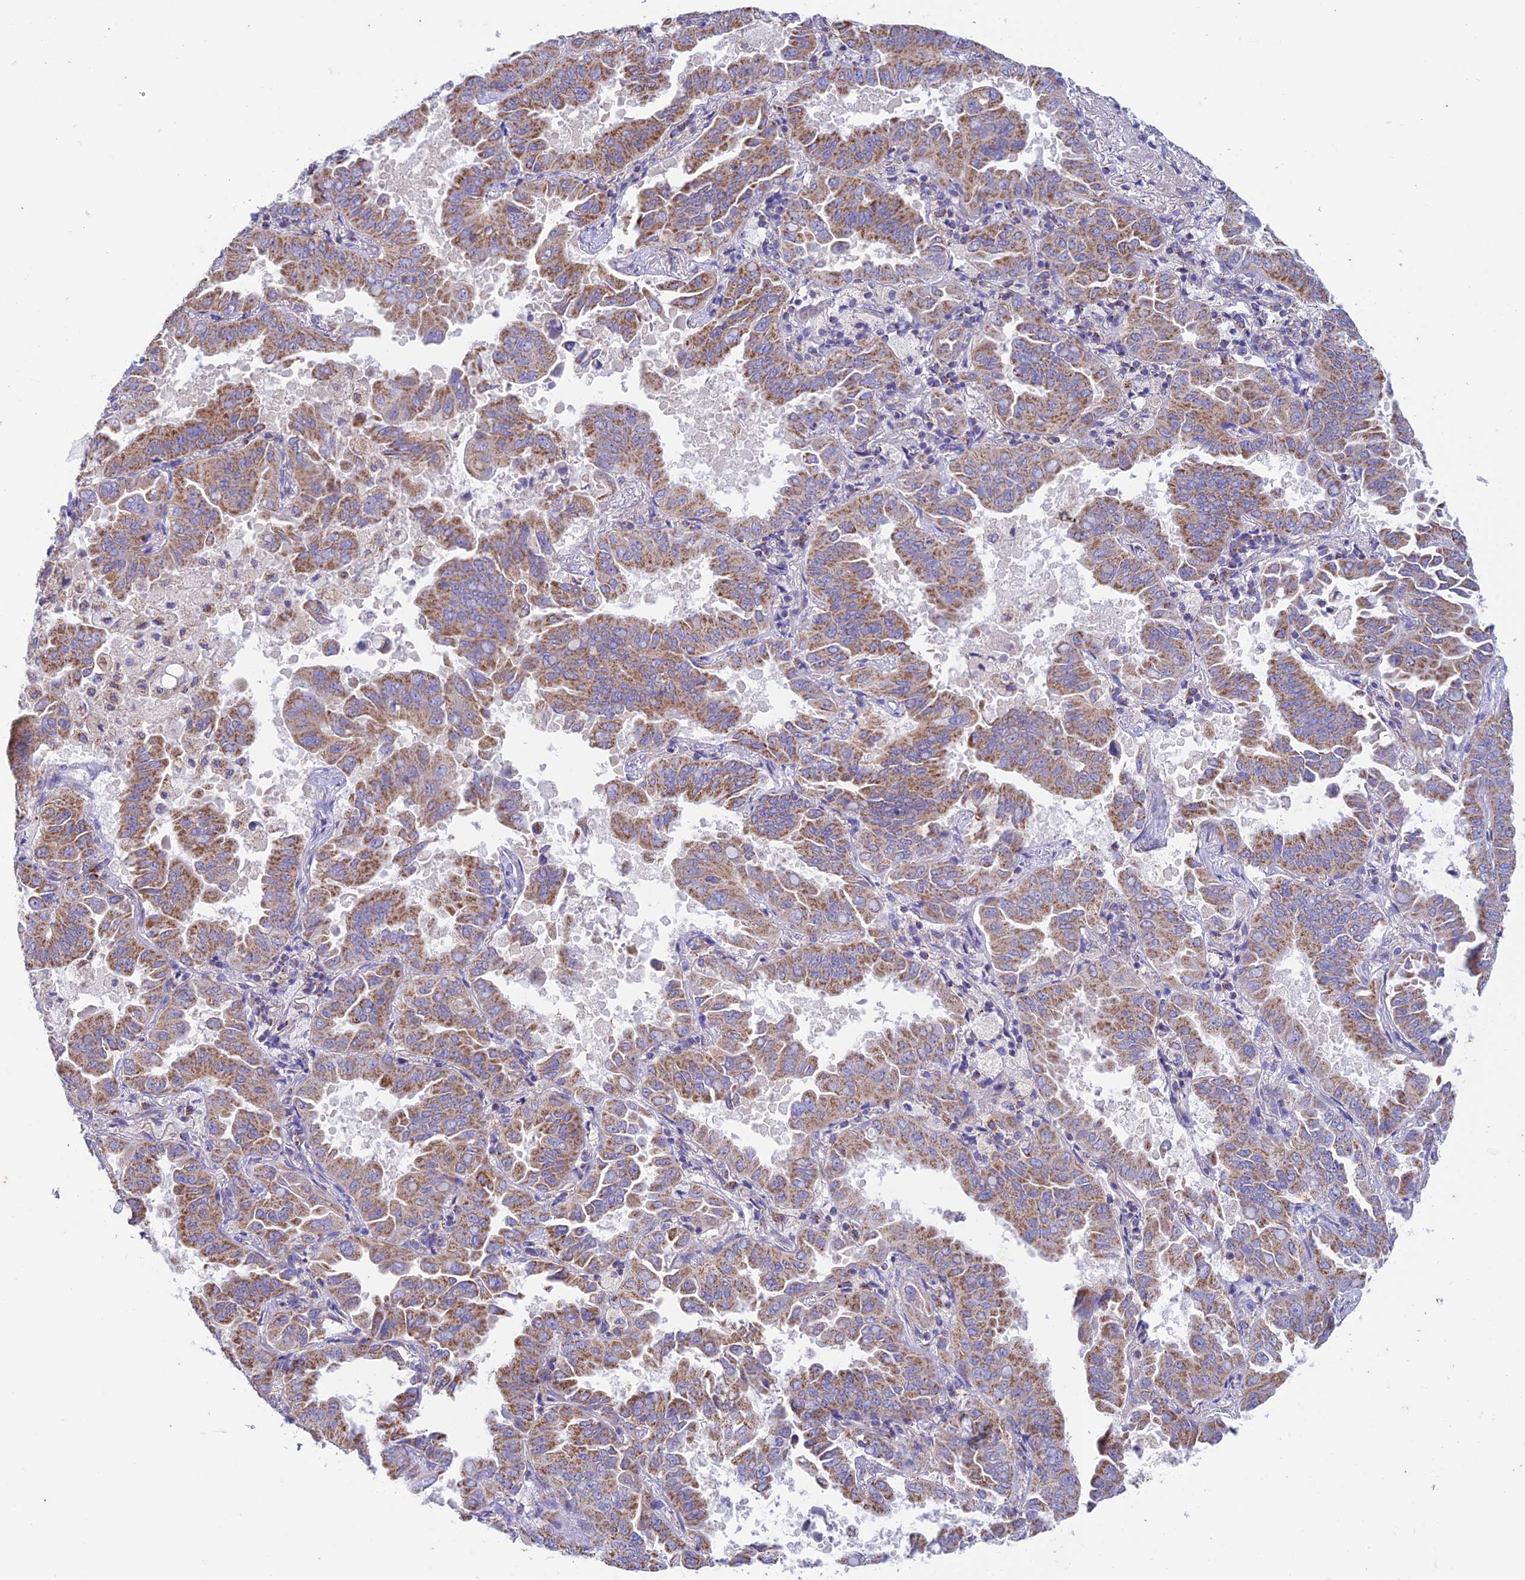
{"staining": {"intensity": "moderate", "quantity": ">75%", "location": "cytoplasmic/membranous"}, "tissue": "lung cancer", "cell_type": "Tumor cells", "image_type": "cancer", "snomed": [{"axis": "morphology", "description": "Adenocarcinoma, NOS"}, {"axis": "topography", "description": "Lung"}], "caption": "Moderate cytoplasmic/membranous protein expression is appreciated in approximately >75% of tumor cells in lung adenocarcinoma.", "gene": "ZNF181", "patient": {"sex": "male", "age": 64}}